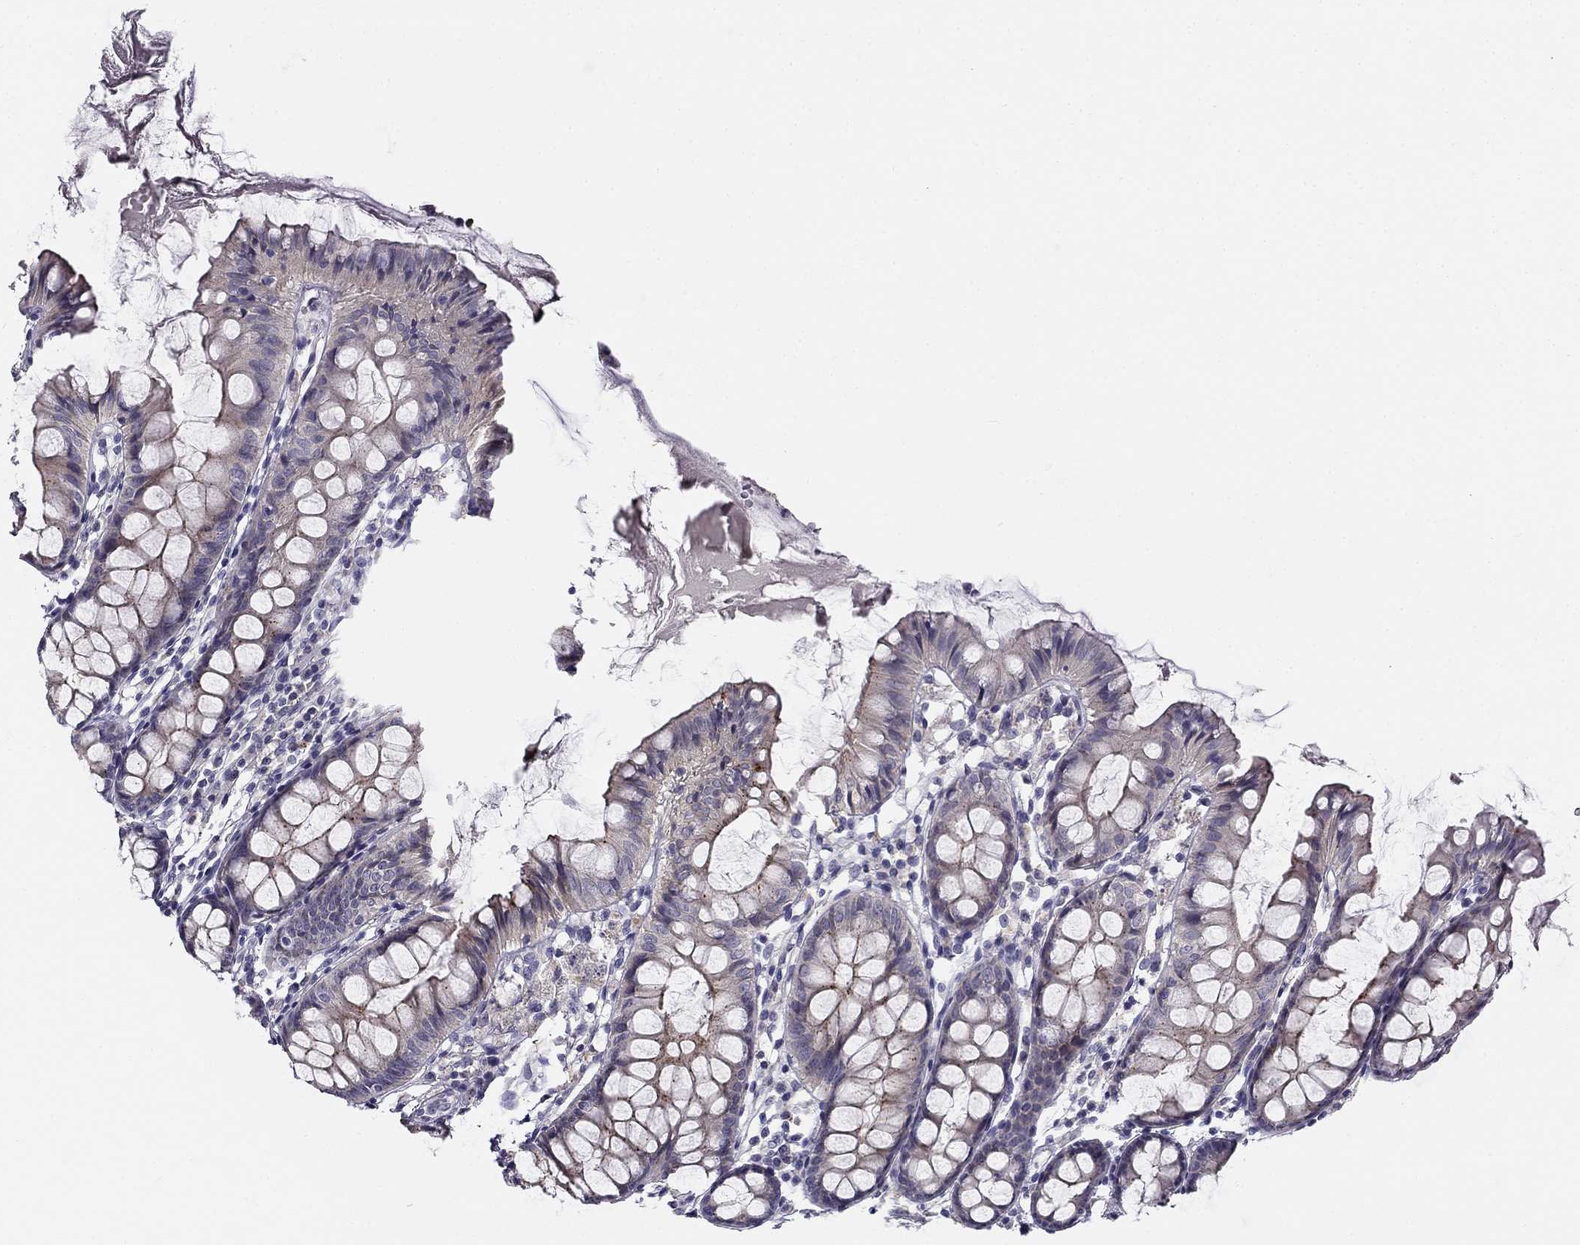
{"staining": {"intensity": "negative", "quantity": "none", "location": "none"}, "tissue": "colon", "cell_type": "Endothelial cells", "image_type": "normal", "snomed": [{"axis": "morphology", "description": "Normal tissue, NOS"}, {"axis": "topography", "description": "Colon"}], "caption": "Normal colon was stained to show a protein in brown. There is no significant staining in endothelial cells. The staining is performed using DAB brown chromogen with nuclei counter-stained in using hematoxylin.", "gene": "CNR1", "patient": {"sex": "female", "age": 84}}